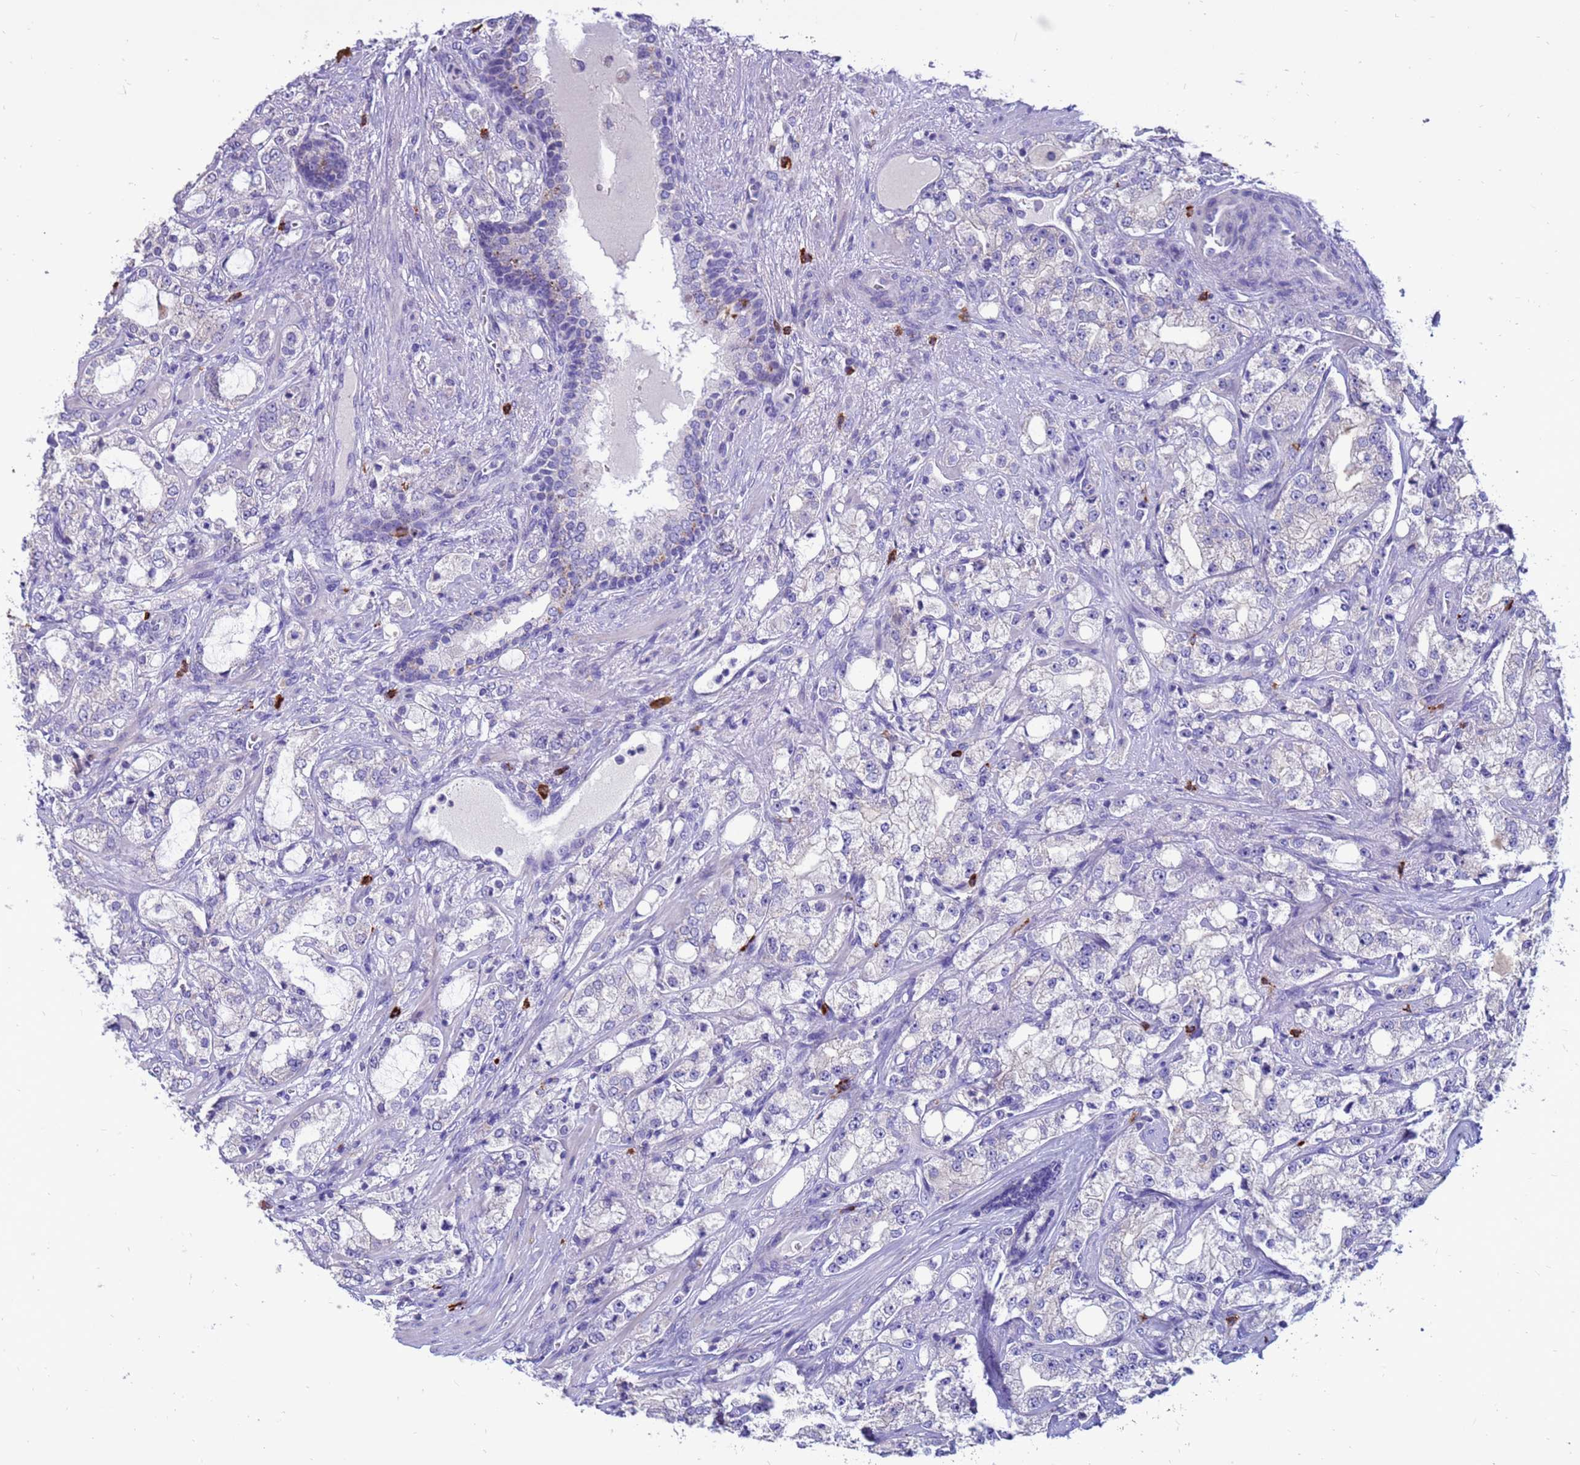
{"staining": {"intensity": "negative", "quantity": "none", "location": "none"}, "tissue": "prostate cancer", "cell_type": "Tumor cells", "image_type": "cancer", "snomed": [{"axis": "morphology", "description": "Adenocarcinoma, High grade"}, {"axis": "topography", "description": "Prostate"}], "caption": "Immunohistochemical staining of human adenocarcinoma (high-grade) (prostate) demonstrates no significant positivity in tumor cells.", "gene": "PDE10A", "patient": {"sex": "male", "age": 64}}